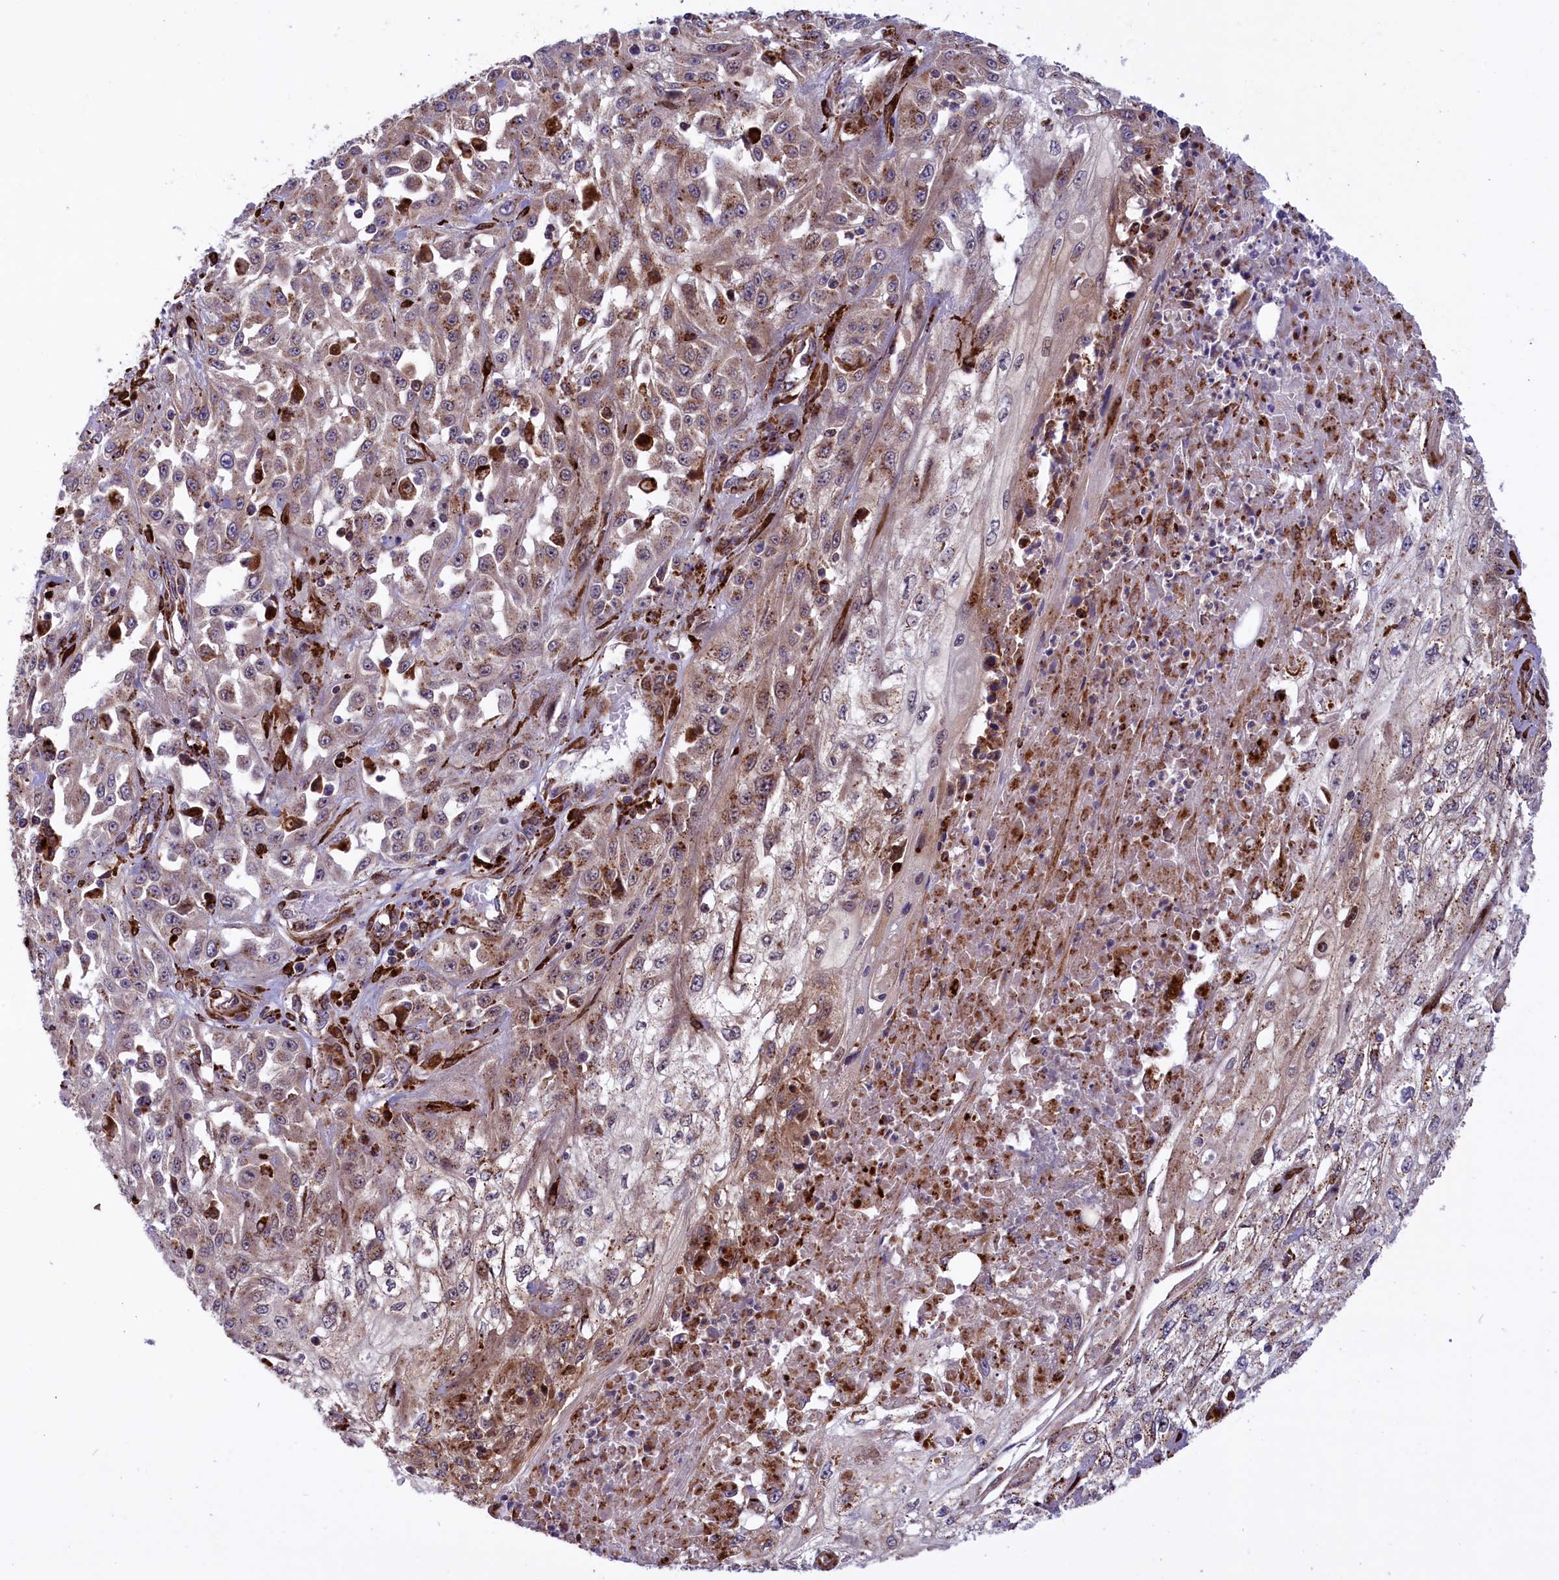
{"staining": {"intensity": "moderate", "quantity": "<25%", "location": "cytoplasmic/membranous"}, "tissue": "skin cancer", "cell_type": "Tumor cells", "image_type": "cancer", "snomed": [{"axis": "morphology", "description": "Squamous cell carcinoma, NOS"}, {"axis": "morphology", "description": "Squamous cell carcinoma, metastatic, NOS"}, {"axis": "topography", "description": "Skin"}, {"axis": "topography", "description": "Lymph node"}], "caption": "Tumor cells reveal moderate cytoplasmic/membranous positivity in approximately <25% of cells in metastatic squamous cell carcinoma (skin). (DAB (3,3'-diaminobenzidine) IHC with brightfield microscopy, high magnification).", "gene": "MAN2B1", "patient": {"sex": "male", "age": 75}}